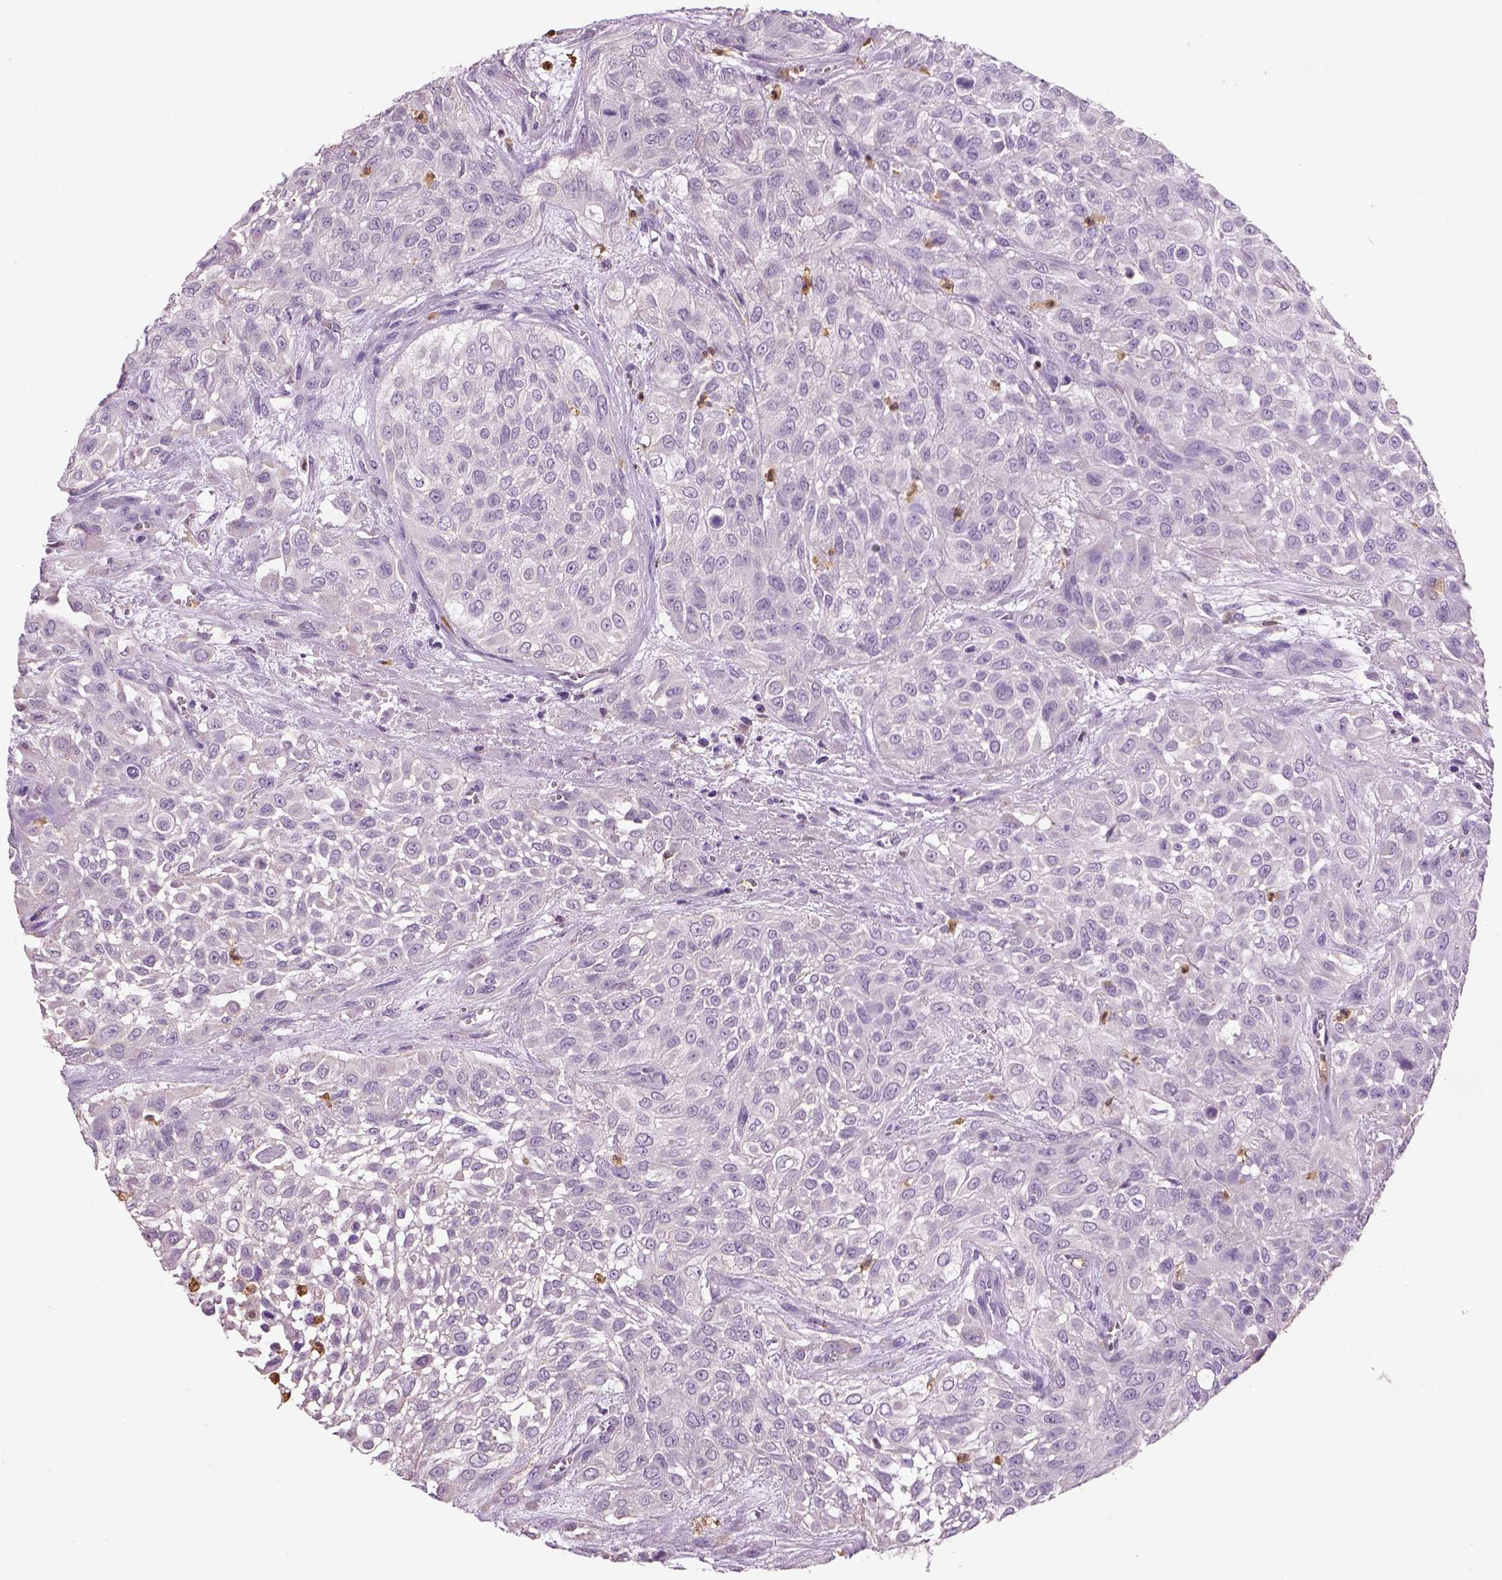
{"staining": {"intensity": "negative", "quantity": "none", "location": "none"}, "tissue": "urothelial cancer", "cell_type": "Tumor cells", "image_type": "cancer", "snomed": [{"axis": "morphology", "description": "Urothelial carcinoma, High grade"}, {"axis": "topography", "description": "Urinary bladder"}], "caption": "High power microscopy image of an immunohistochemistry (IHC) micrograph of urothelial carcinoma (high-grade), revealing no significant staining in tumor cells.", "gene": "NECAB2", "patient": {"sex": "male", "age": 57}}